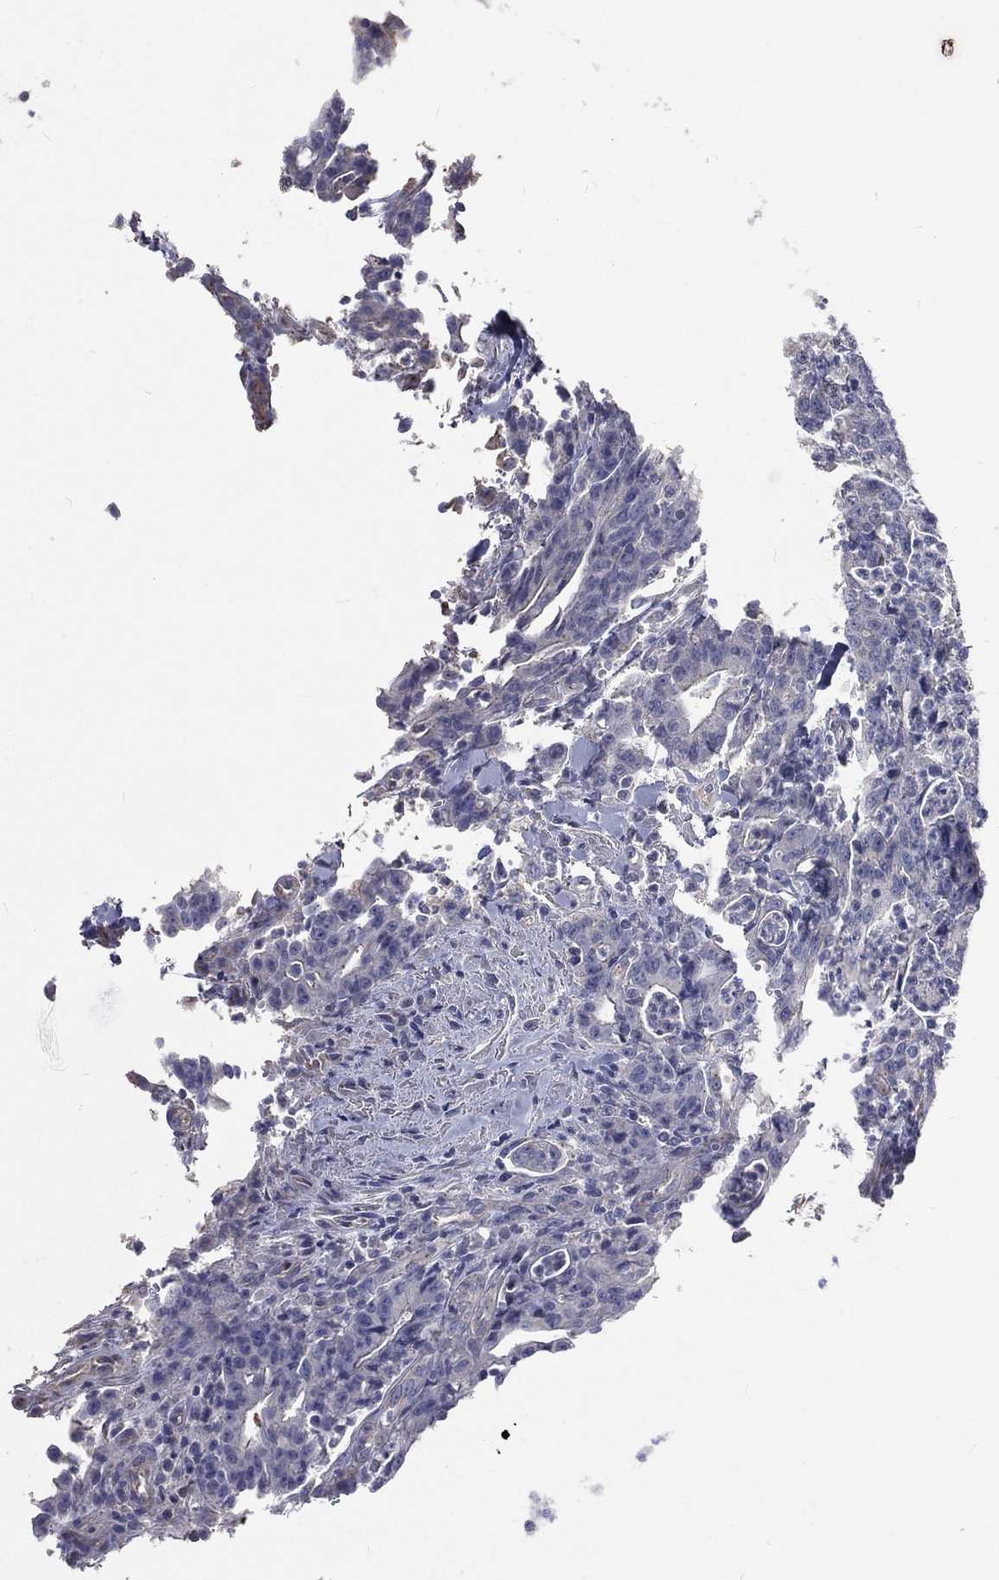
{"staining": {"intensity": "negative", "quantity": "none", "location": "none"}, "tissue": "colorectal cancer", "cell_type": "Tumor cells", "image_type": "cancer", "snomed": [{"axis": "morphology", "description": "Adenocarcinoma, NOS"}, {"axis": "topography", "description": "Colon"}], "caption": "Immunohistochemistry (IHC) of human adenocarcinoma (colorectal) displays no staining in tumor cells. Brightfield microscopy of IHC stained with DAB (3,3'-diaminobenzidine) (brown) and hematoxylin (blue), captured at high magnification.", "gene": "CROCC", "patient": {"sex": "male", "age": 70}}